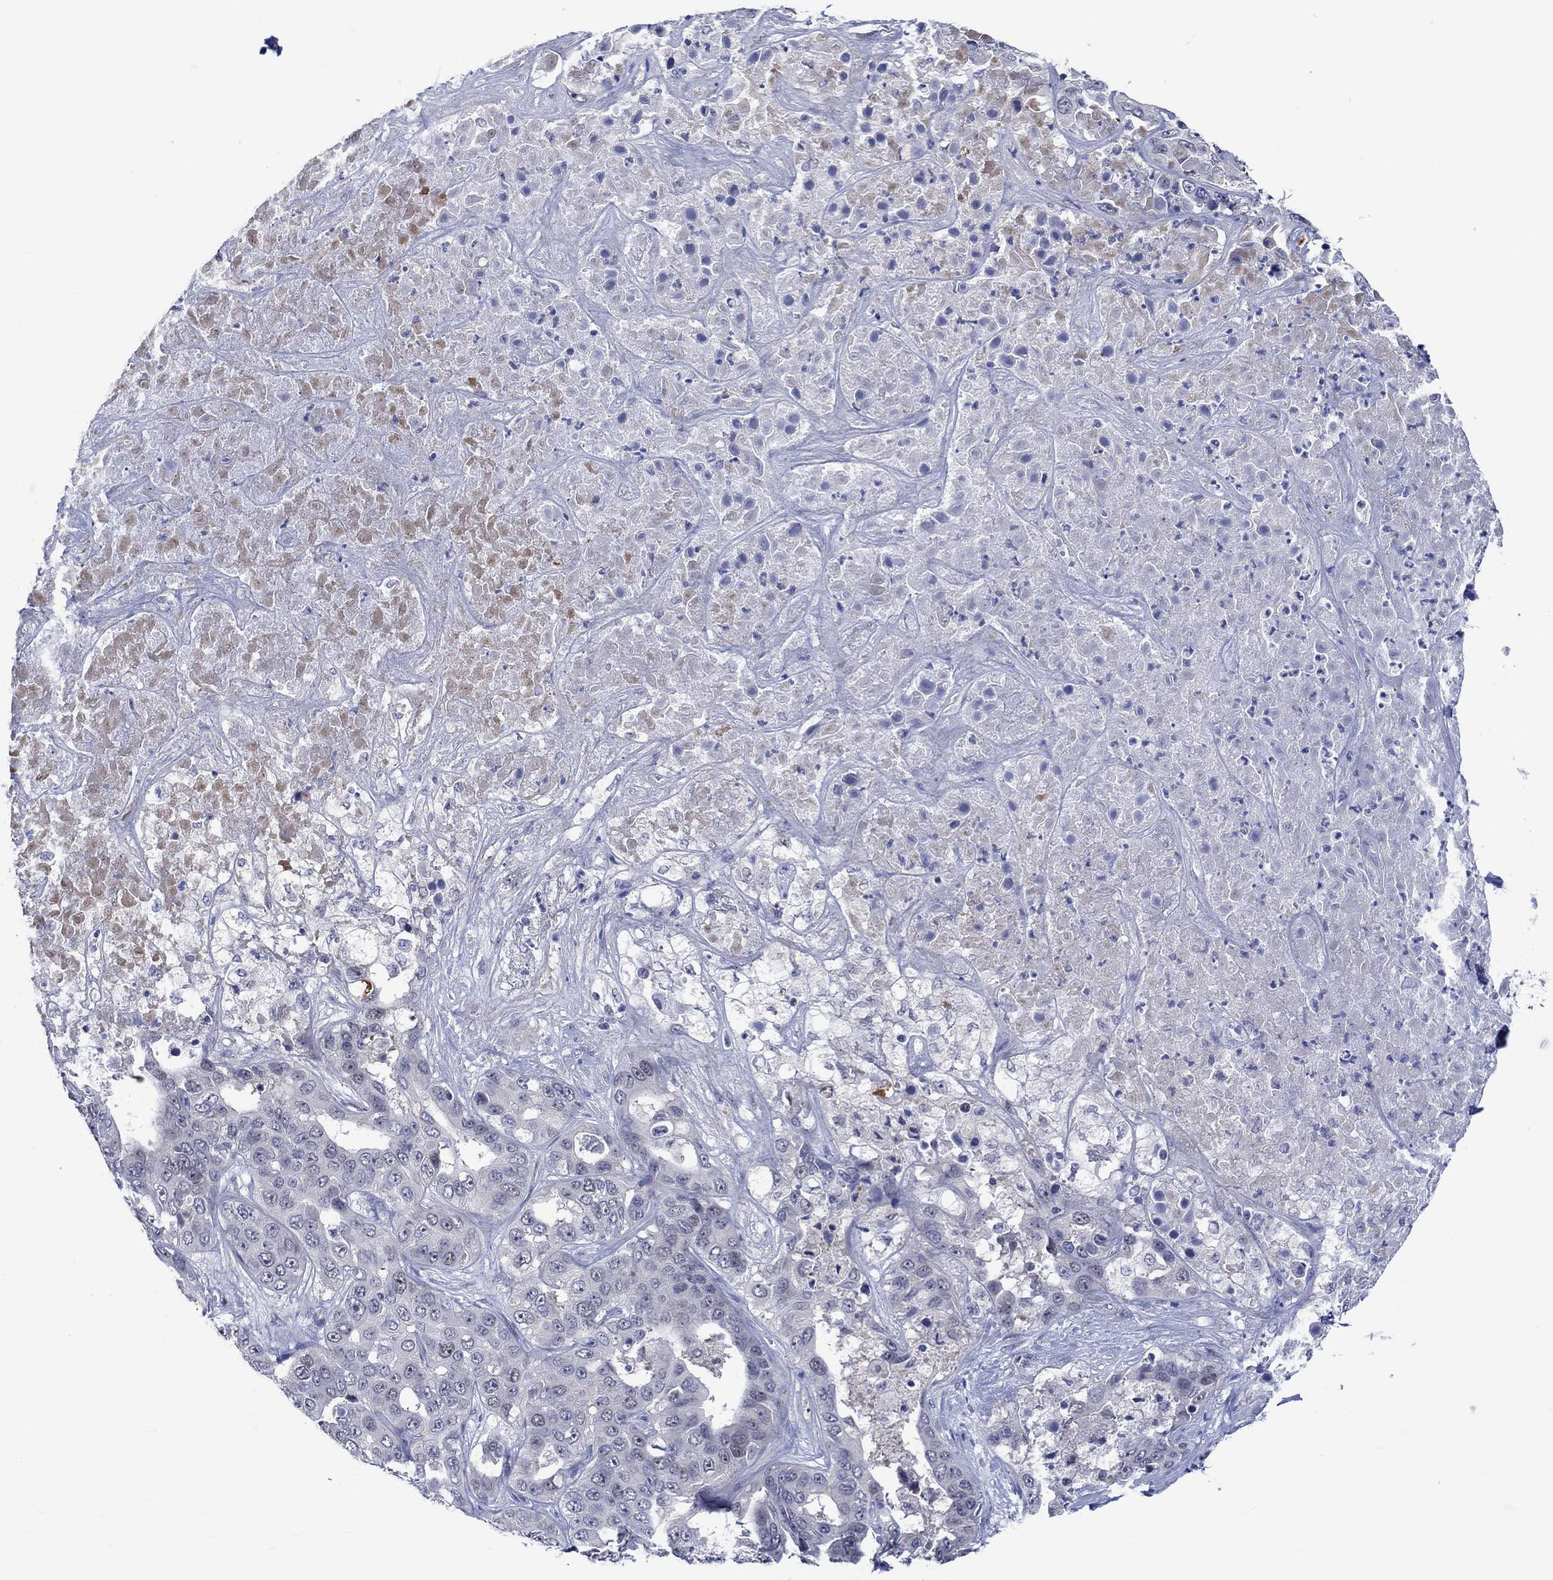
{"staining": {"intensity": "negative", "quantity": "none", "location": "none"}, "tissue": "liver cancer", "cell_type": "Tumor cells", "image_type": "cancer", "snomed": [{"axis": "morphology", "description": "Cholangiocarcinoma"}, {"axis": "topography", "description": "Liver"}], "caption": "An immunohistochemistry micrograph of cholangiocarcinoma (liver) is shown. There is no staining in tumor cells of cholangiocarcinoma (liver). (Immunohistochemistry, brightfield microscopy, high magnification).", "gene": "E2F8", "patient": {"sex": "female", "age": 52}}